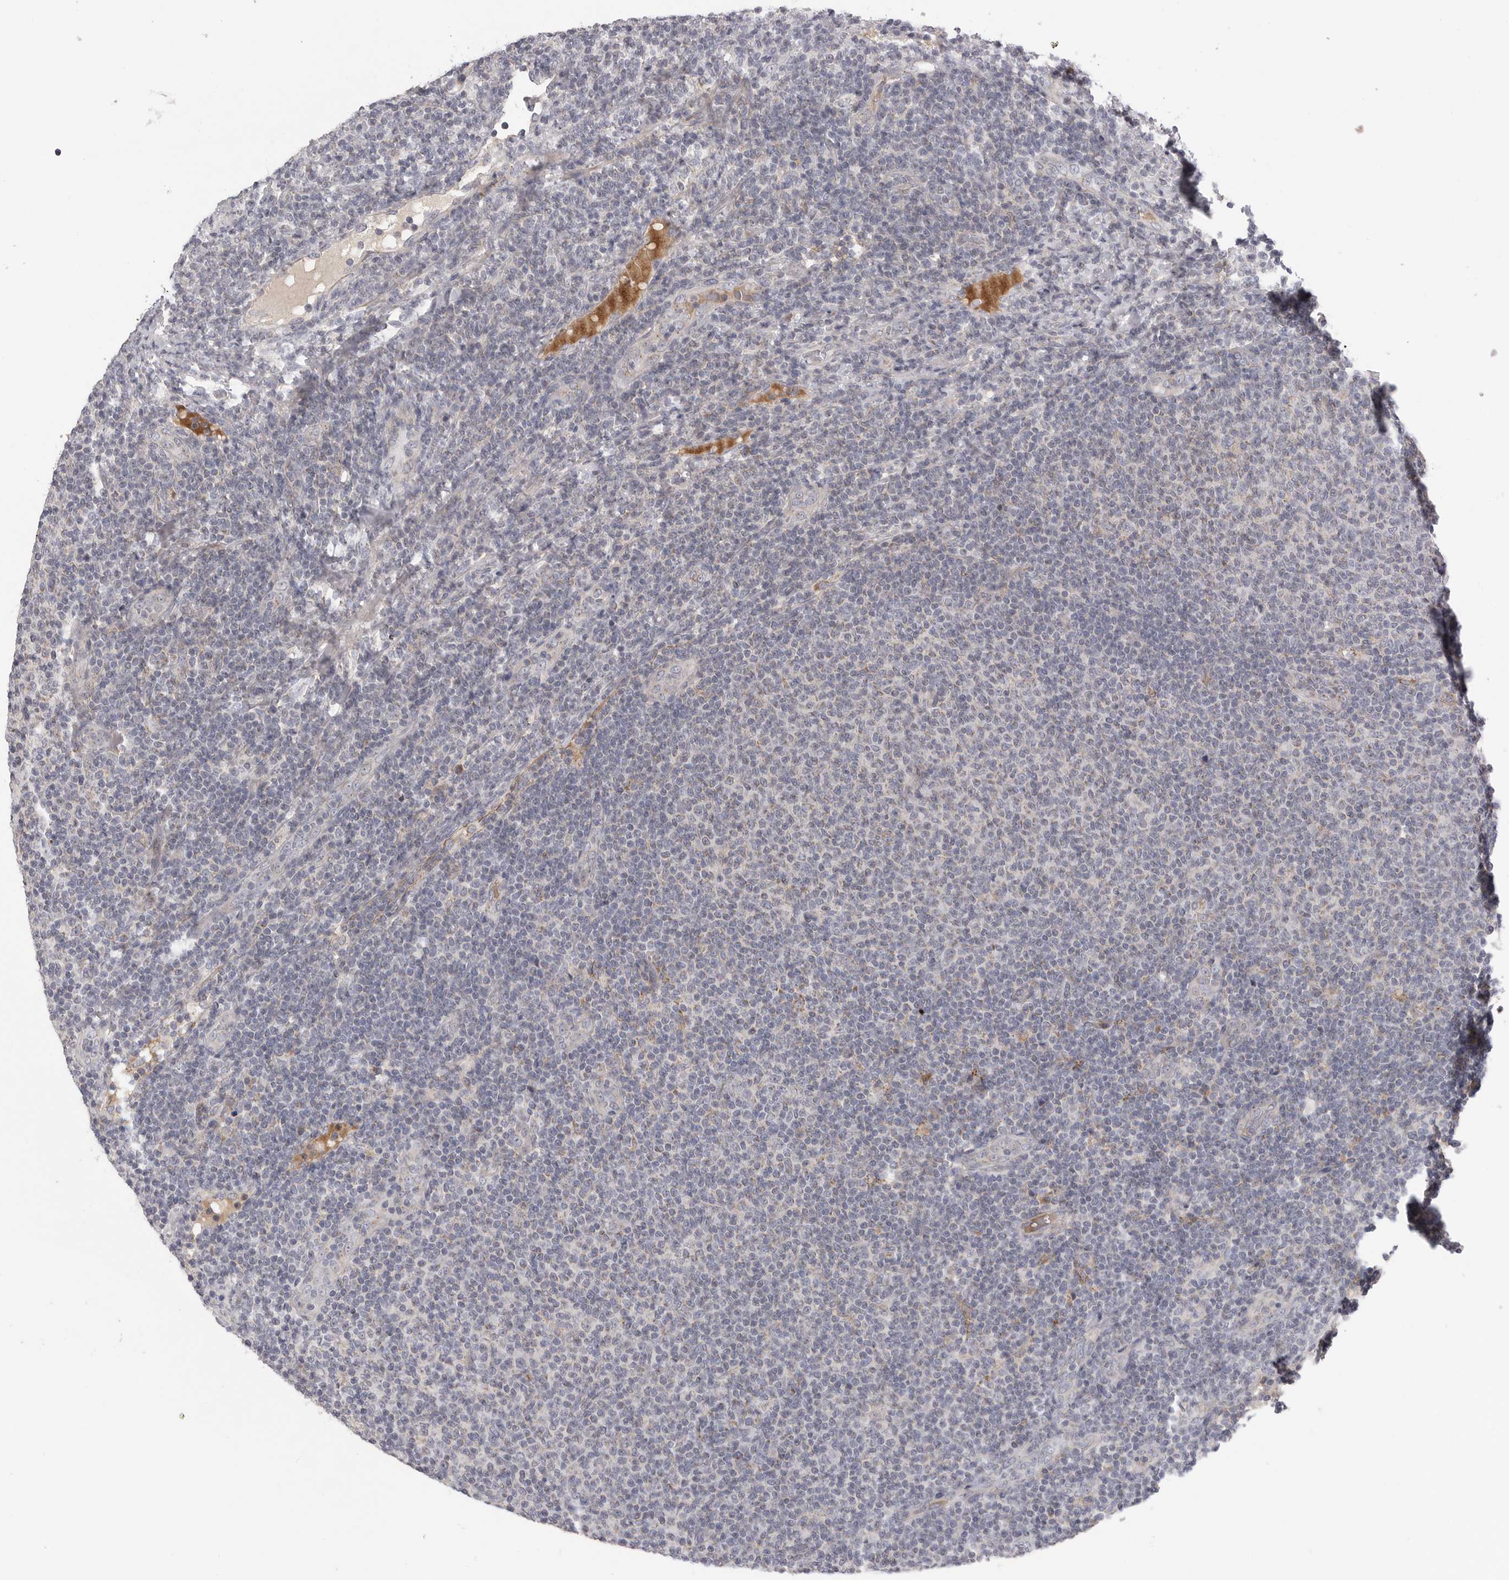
{"staining": {"intensity": "weak", "quantity": "<25%", "location": "cytoplasmic/membranous"}, "tissue": "lymphoma", "cell_type": "Tumor cells", "image_type": "cancer", "snomed": [{"axis": "morphology", "description": "Malignant lymphoma, non-Hodgkin's type, Low grade"}, {"axis": "topography", "description": "Lymph node"}], "caption": "A high-resolution image shows IHC staining of low-grade malignant lymphoma, non-Hodgkin's type, which demonstrates no significant staining in tumor cells. The staining is performed using DAB (3,3'-diaminobenzidine) brown chromogen with nuclei counter-stained in using hematoxylin.", "gene": "SDC3", "patient": {"sex": "male", "age": 66}}